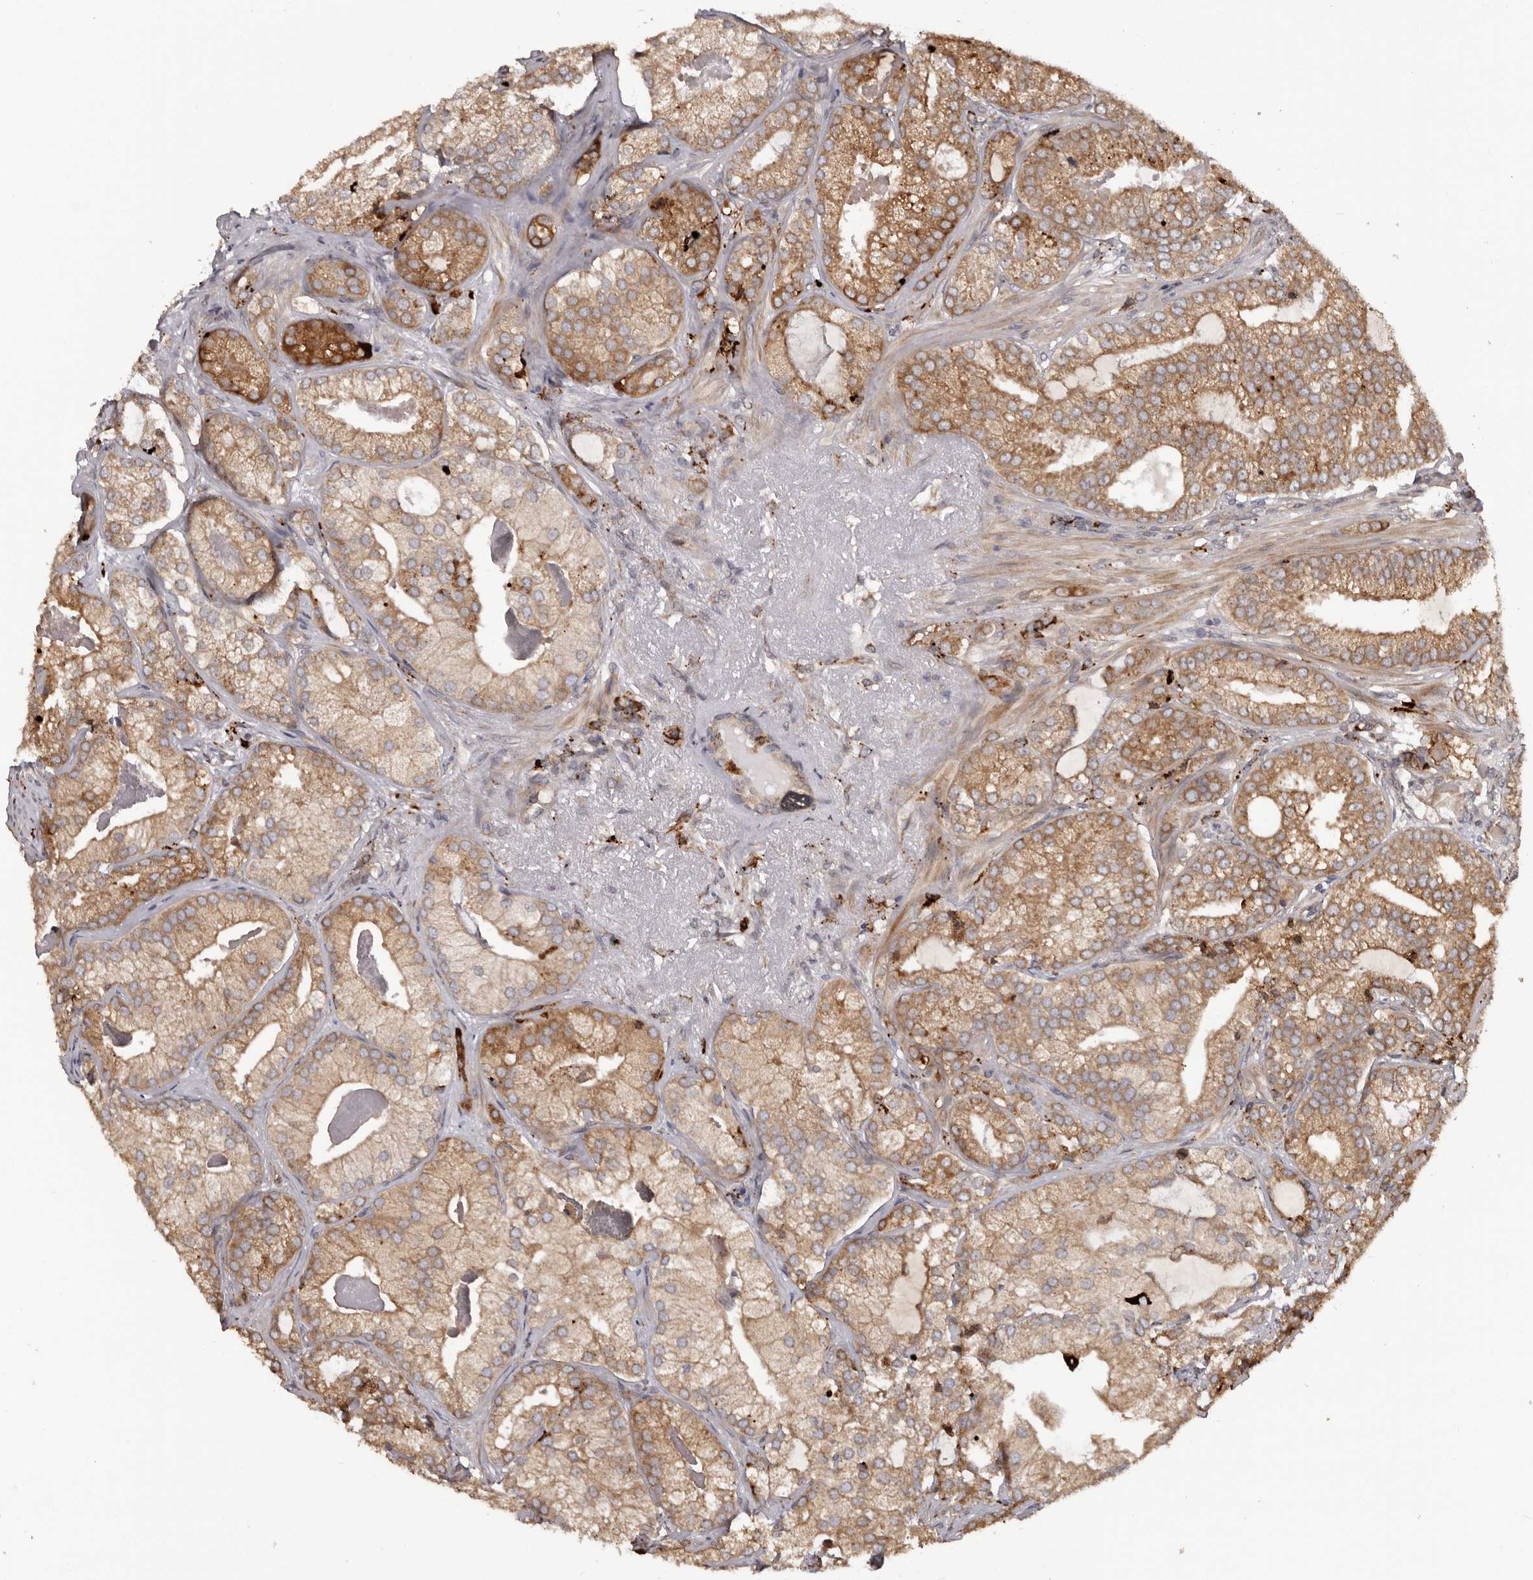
{"staining": {"intensity": "moderate", "quantity": ">75%", "location": "cytoplasmic/membranous"}, "tissue": "prostate cancer", "cell_type": "Tumor cells", "image_type": "cancer", "snomed": [{"axis": "morphology", "description": "Normal morphology"}, {"axis": "morphology", "description": "Adenocarcinoma, Low grade"}, {"axis": "topography", "description": "Prostate"}], "caption": "Brown immunohistochemical staining in adenocarcinoma (low-grade) (prostate) shows moderate cytoplasmic/membranous expression in approximately >75% of tumor cells.", "gene": "NUP43", "patient": {"sex": "male", "age": 72}}